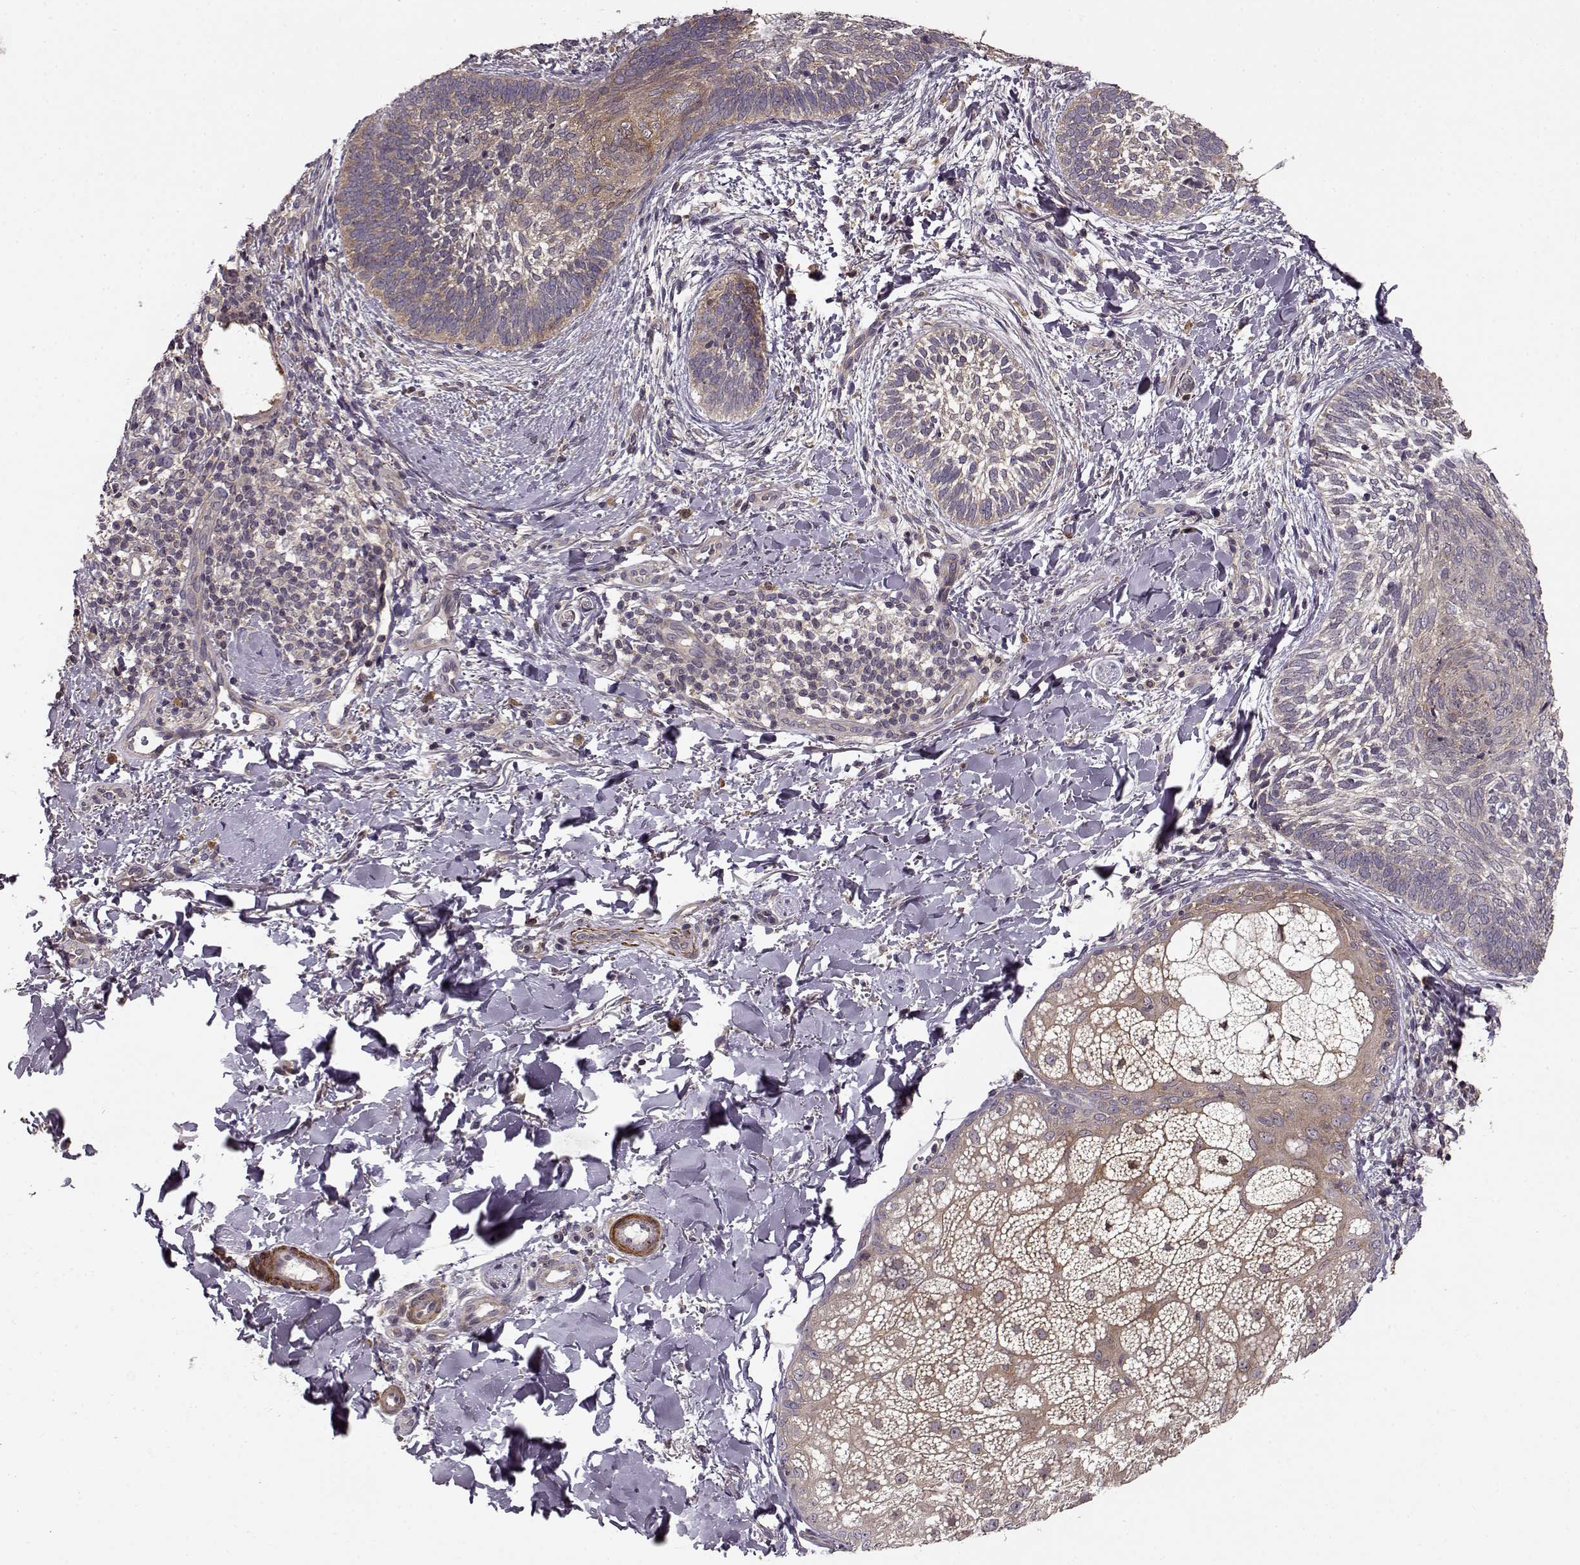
{"staining": {"intensity": "weak", "quantity": "25%-75%", "location": "cytoplasmic/membranous"}, "tissue": "skin cancer", "cell_type": "Tumor cells", "image_type": "cancer", "snomed": [{"axis": "morphology", "description": "Normal tissue, NOS"}, {"axis": "morphology", "description": "Basal cell carcinoma"}, {"axis": "topography", "description": "Skin"}], "caption": "Skin cancer stained with IHC shows weak cytoplasmic/membranous expression in about 25%-75% of tumor cells.", "gene": "SLAIN2", "patient": {"sex": "male", "age": 46}}